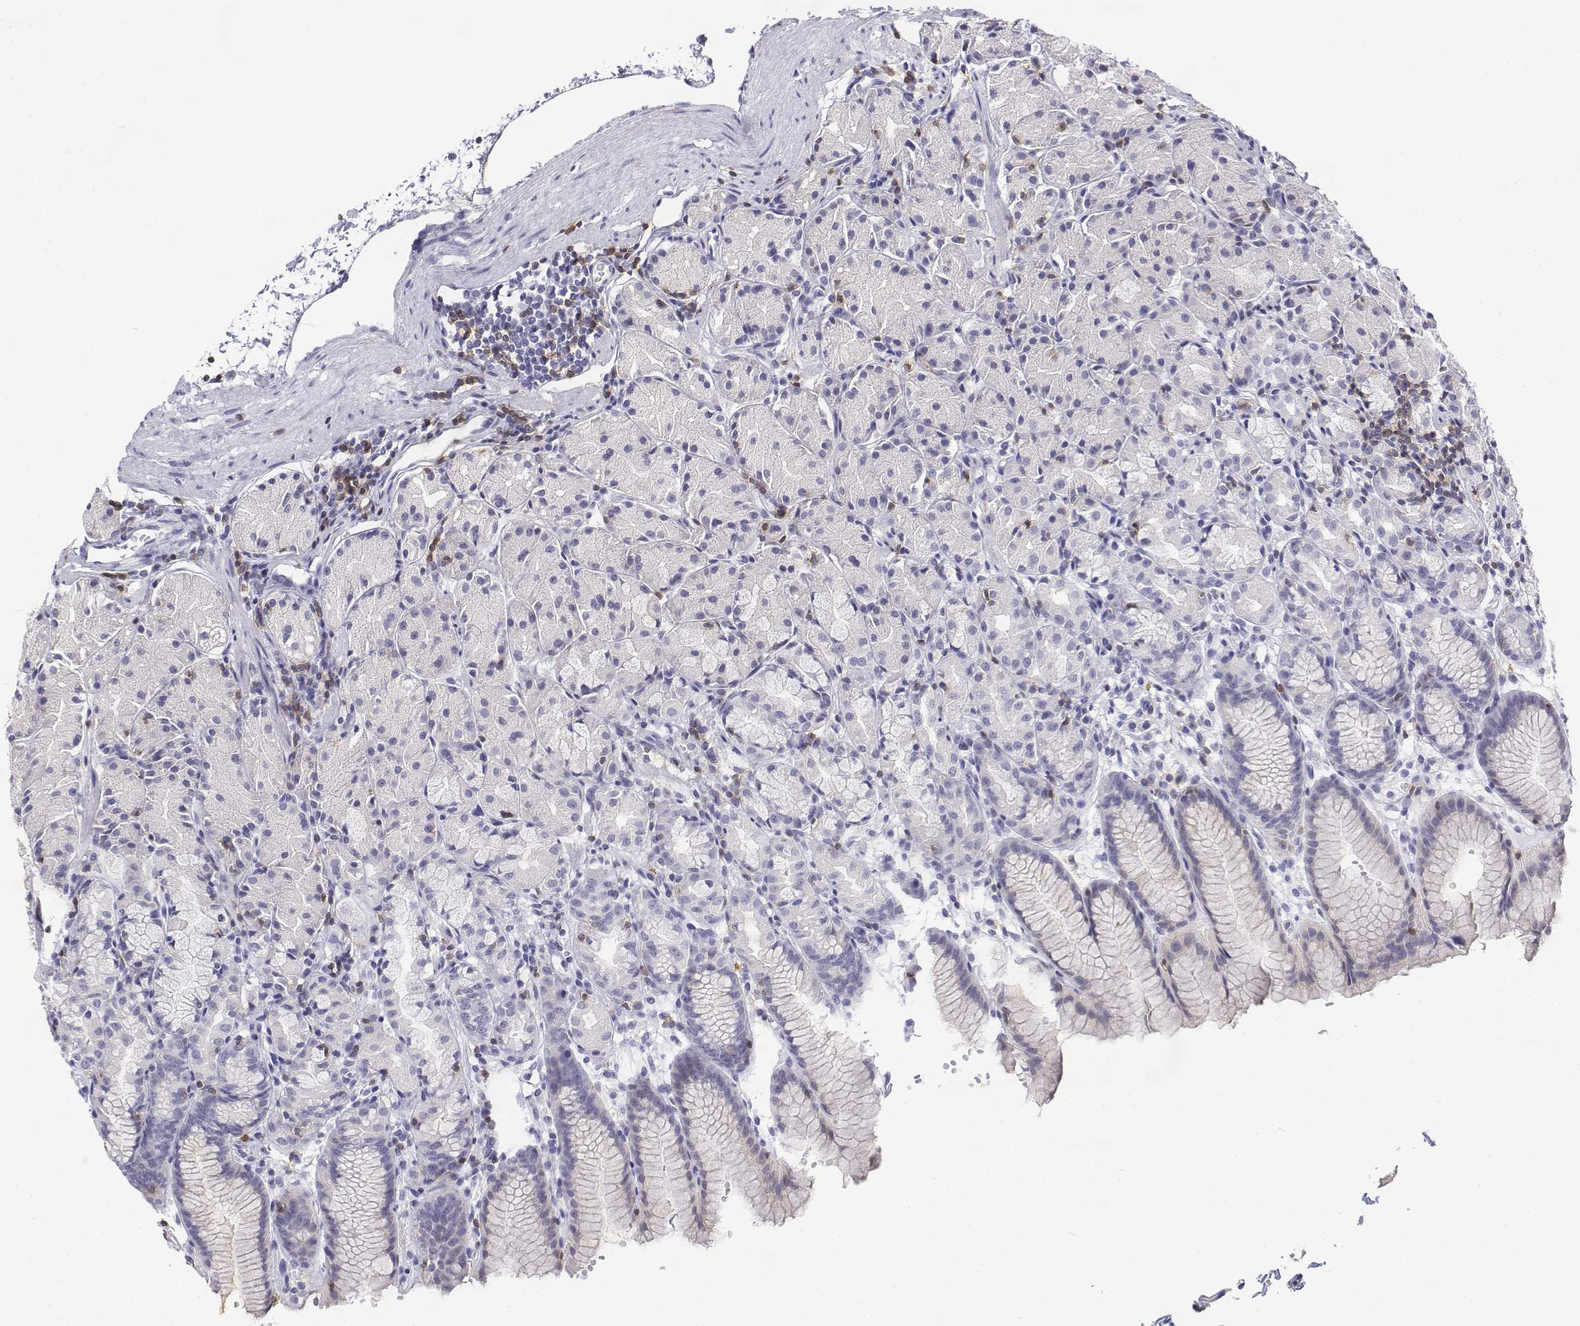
{"staining": {"intensity": "negative", "quantity": "none", "location": "none"}, "tissue": "stomach", "cell_type": "Glandular cells", "image_type": "normal", "snomed": [{"axis": "morphology", "description": "Normal tissue, NOS"}, {"axis": "topography", "description": "Stomach, upper"}], "caption": "Immunohistochemistry histopathology image of unremarkable stomach stained for a protein (brown), which demonstrates no staining in glandular cells.", "gene": "CD3E", "patient": {"sex": "male", "age": 47}}